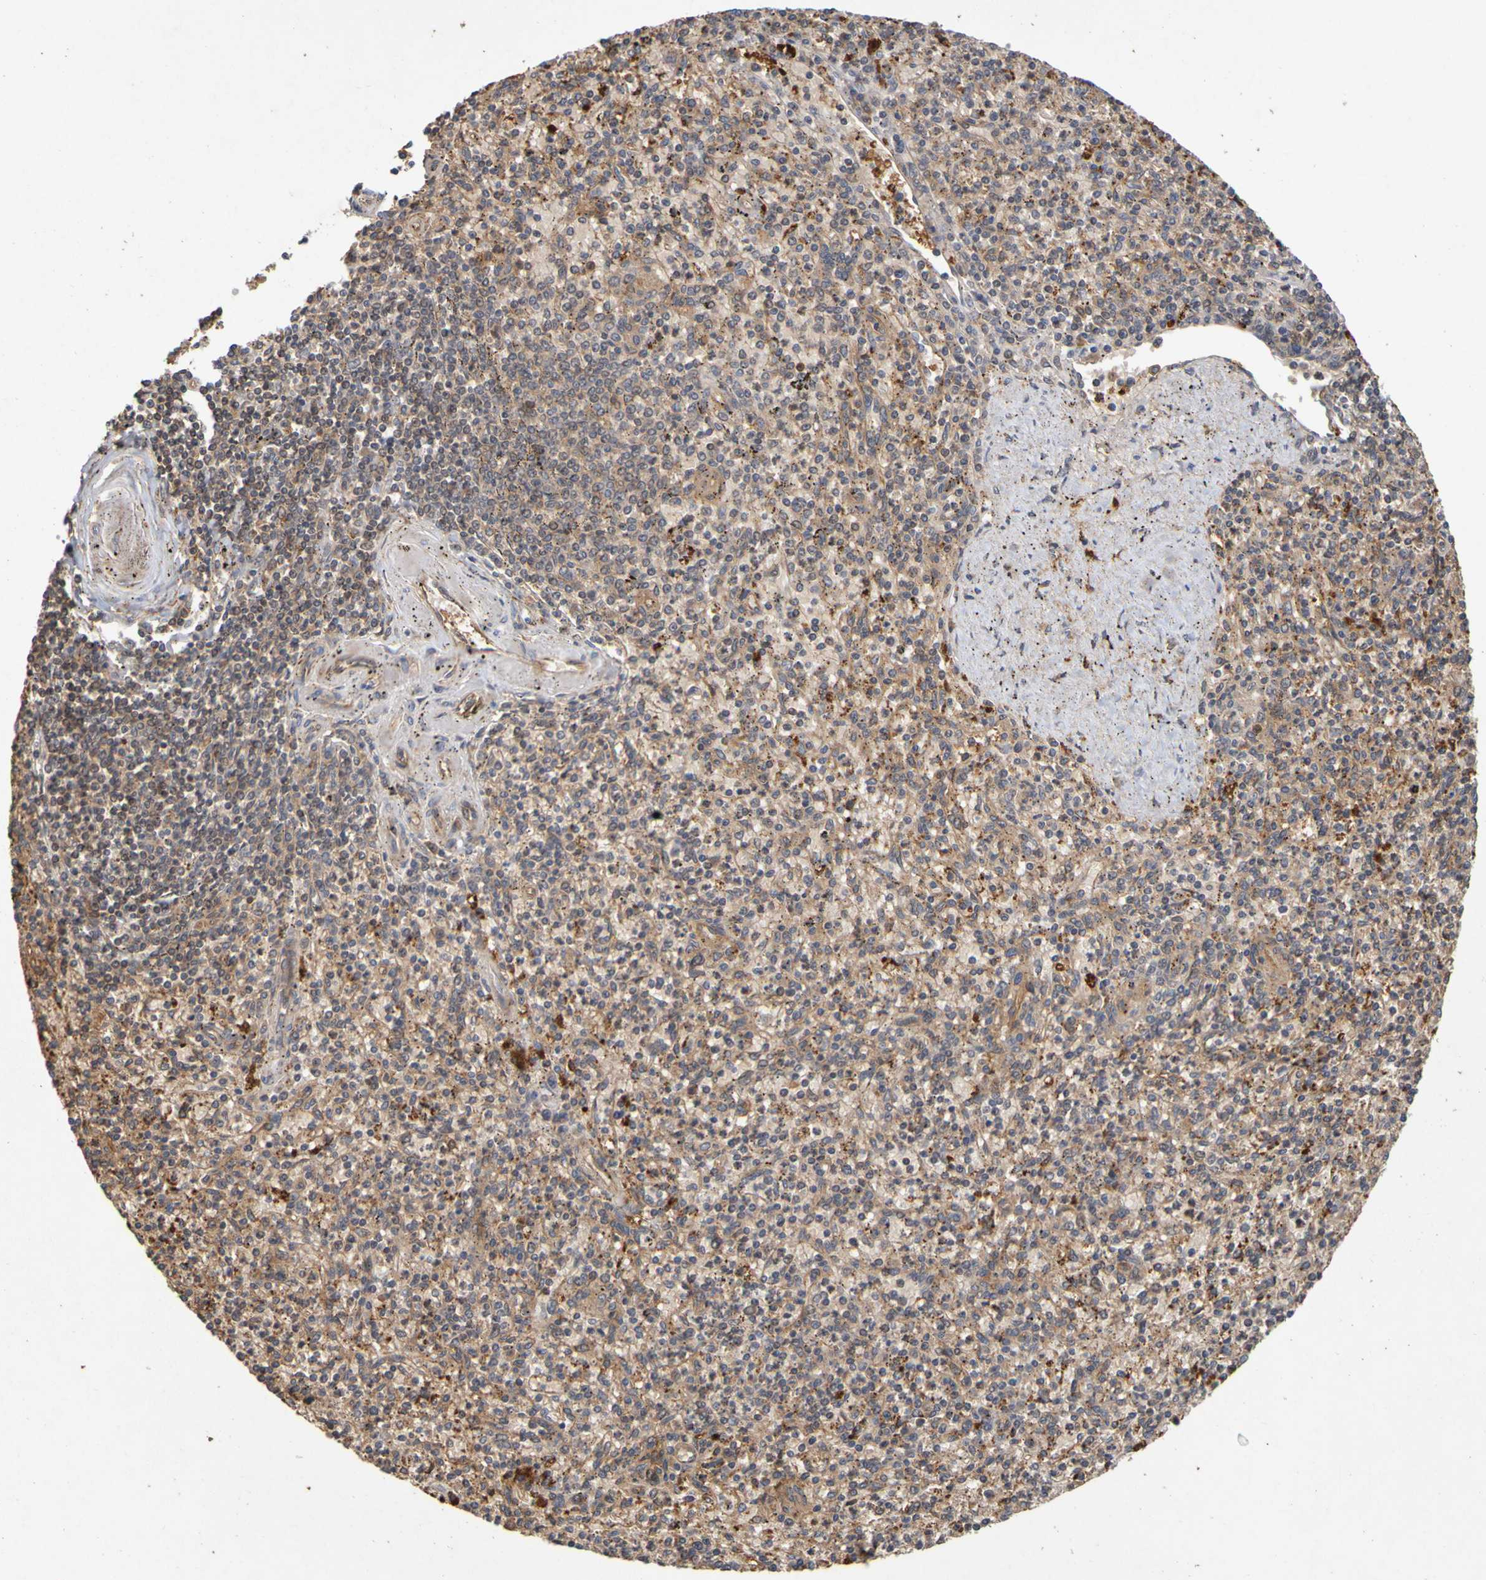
{"staining": {"intensity": "strong", "quantity": "25%-75%", "location": "cytoplasmic/membranous"}, "tissue": "spleen", "cell_type": "Cells in red pulp", "image_type": "normal", "snomed": [{"axis": "morphology", "description": "Normal tissue, NOS"}, {"axis": "topography", "description": "Spleen"}], "caption": "The immunohistochemical stain highlights strong cytoplasmic/membranous positivity in cells in red pulp of unremarkable spleen.", "gene": "OCRL", "patient": {"sex": "male", "age": 72}}